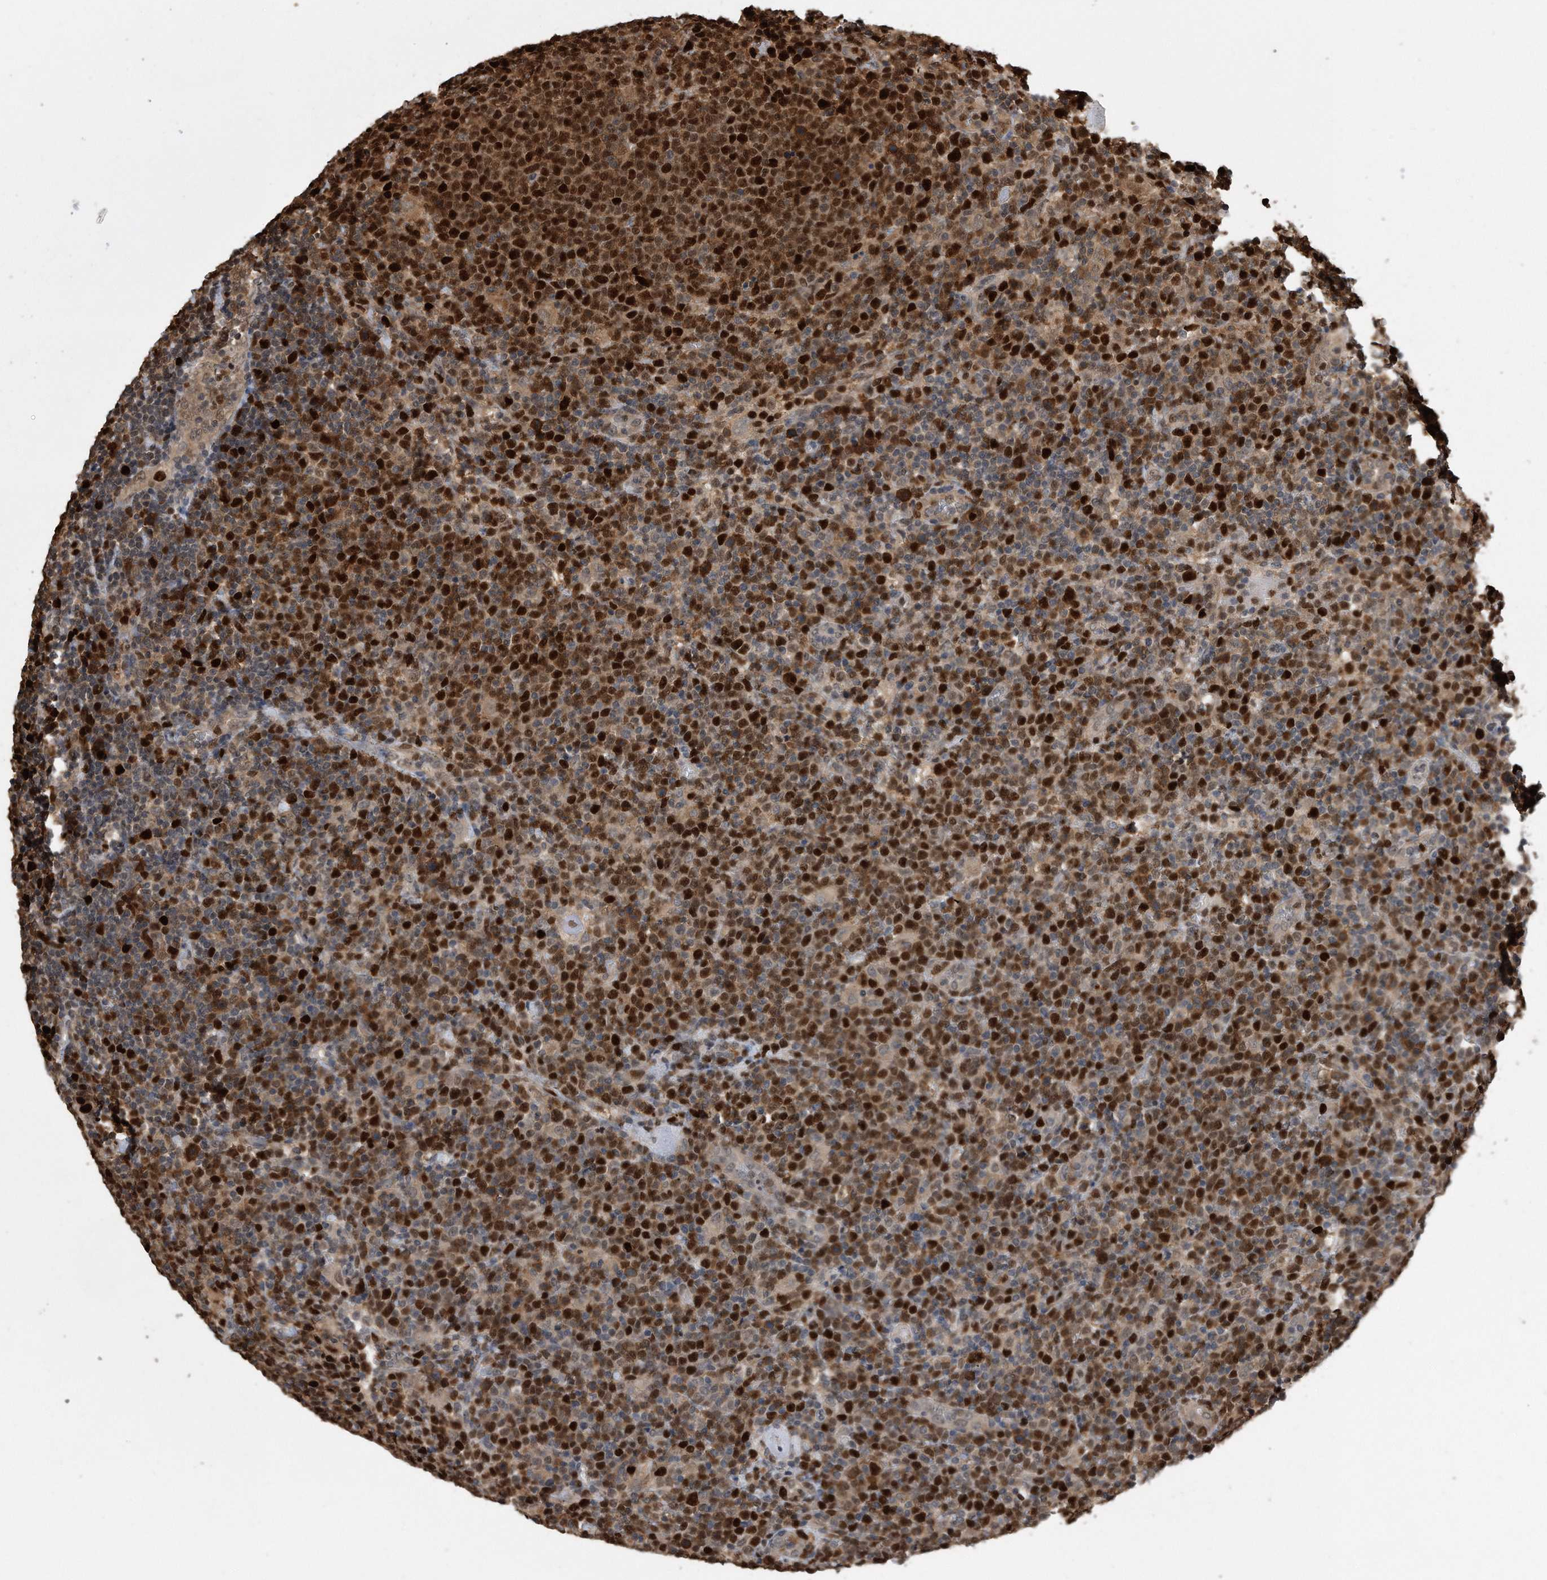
{"staining": {"intensity": "strong", "quantity": ">75%", "location": "nuclear"}, "tissue": "lymphoma", "cell_type": "Tumor cells", "image_type": "cancer", "snomed": [{"axis": "morphology", "description": "Malignant lymphoma, non-Hodgkin's type, High grade"}, {"axis": "topography", "description": "Lymph node"}], "caption": "Lymphoma stained with DAB (3,3'-diaminobenzidine) IHC reveals high levels of strong nuclear positivity in about >75% of tumor cells.", "gene": "PCNA", "patient": {"sex": "male", "age": 61}}